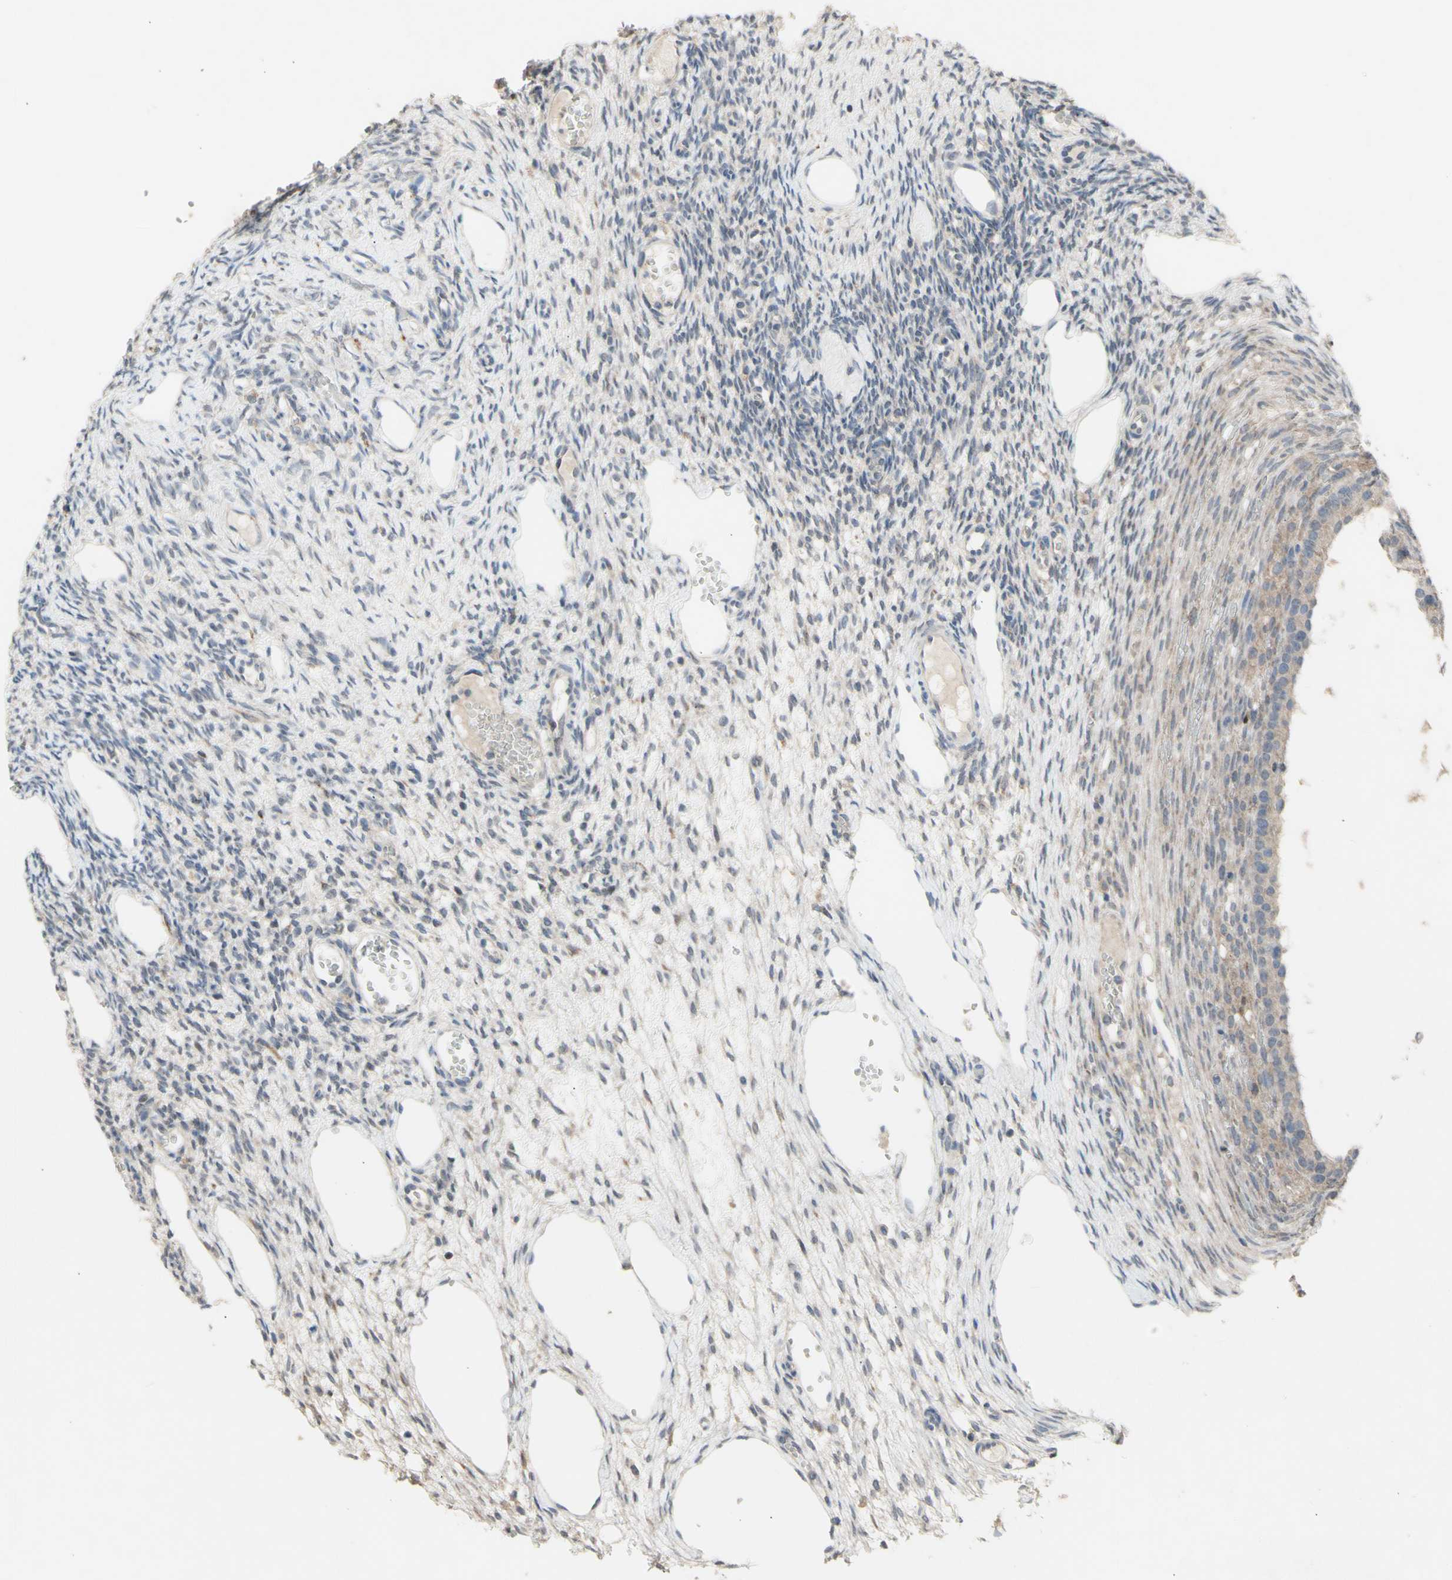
{"staining": {"intensity": "negative", "quantity": "none", "location": "none"}, "tissue": "ovary", "cell_type": "Ovarian stroma cells", "image_type": "normal", "snomed": [{"axis": "morphology", "description": "Normal tissue, NOS"}, {"axis": "topography", "description": "Ovary"}], "caption": "Immunohistochemistry of normal human ovary demonstrates no staining in ovarian stroma cells. (DAB IHC, high magnification).", "gene": "NLRP1", "patient": {"sex": "female", "age": 33}}